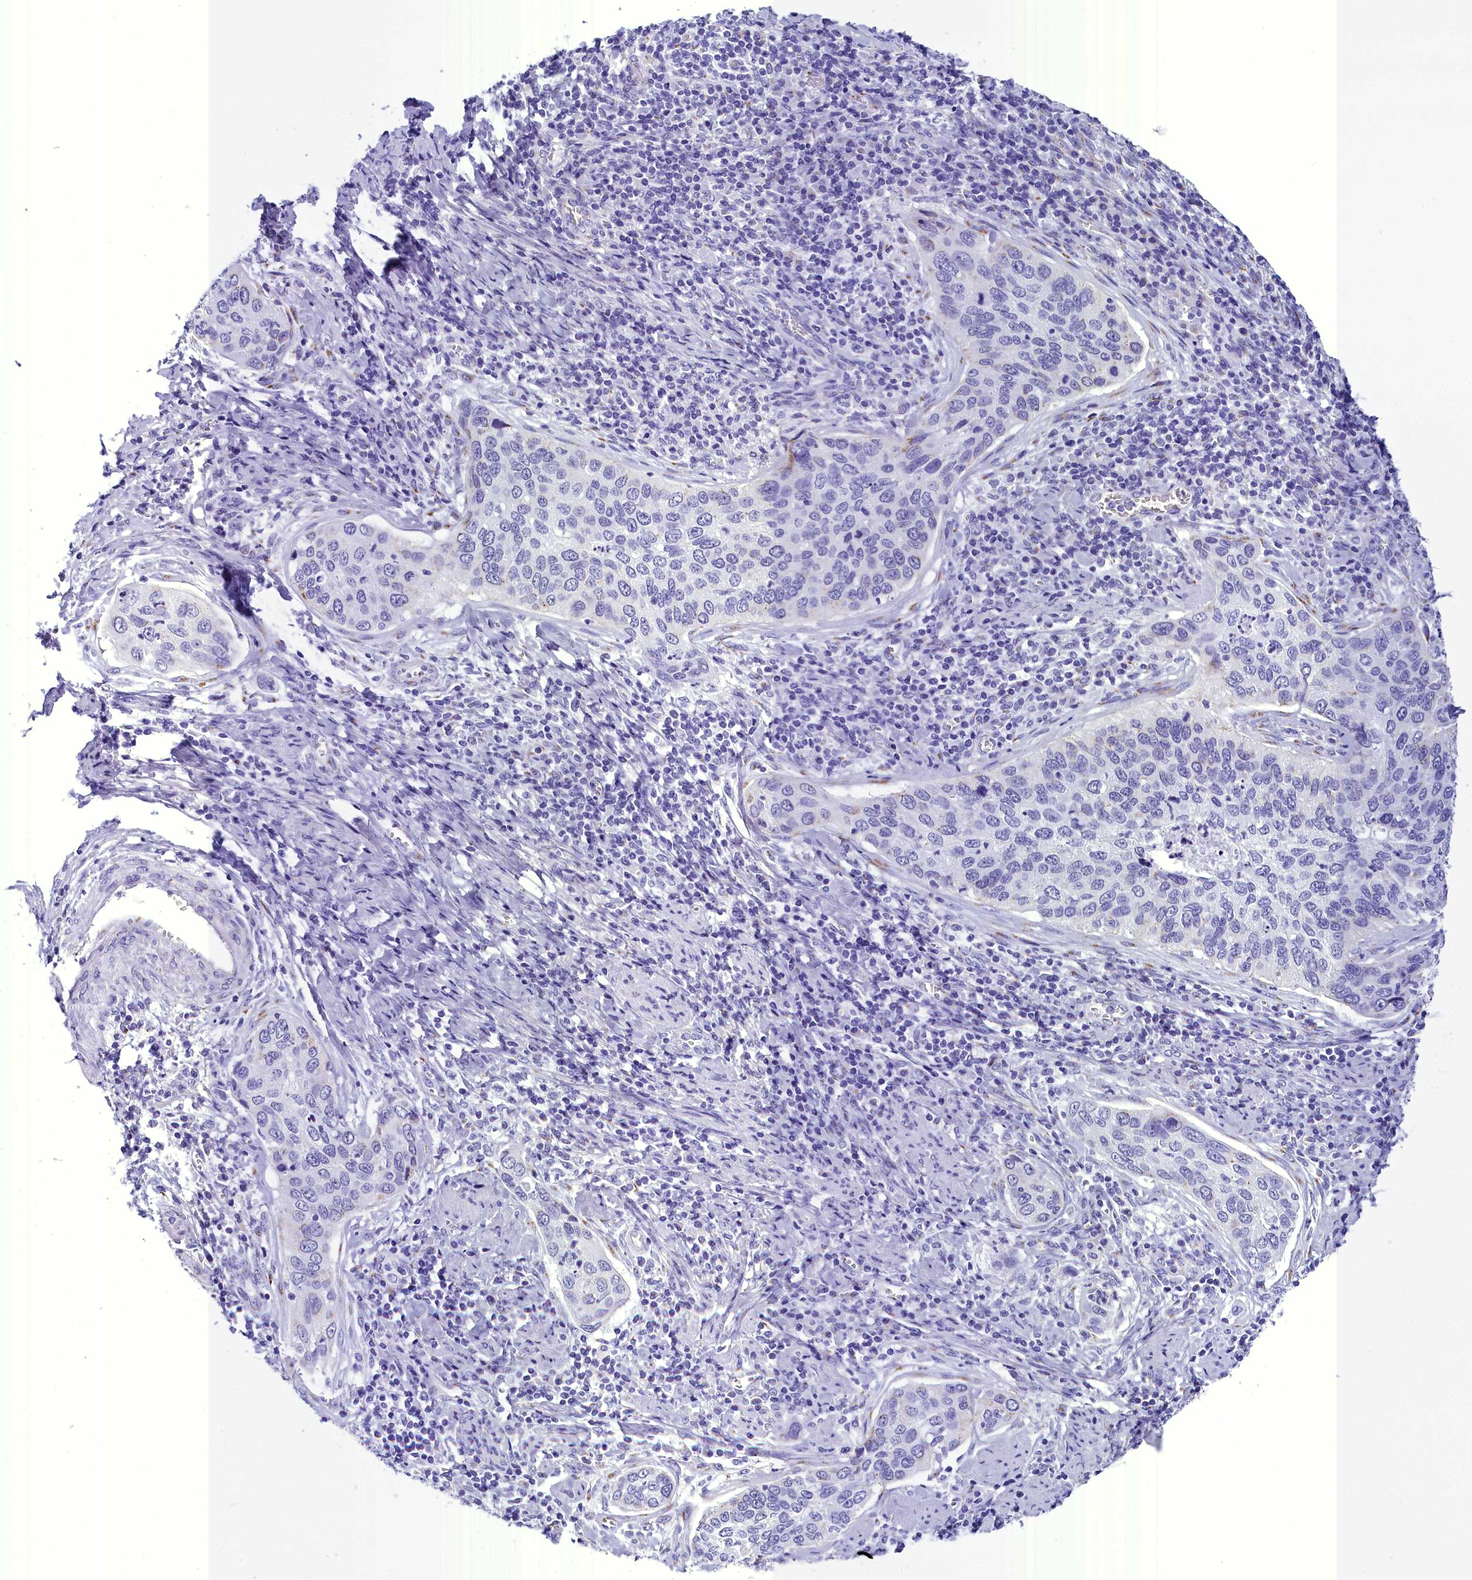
{"staining": {"intensity": "weak", "quantity": "<25%", "location": "cytoplasmic/membranous"}, "tissue": "cervical cancer", "cell_type": "Tumor cells", "image_type": "cancer", "snomed": [{"axis": "morphology", "description": "Squamous cell carcinoma, NOS"}, {"axis": "topography", "description": "Cervix"}], "caption": "There is no significant staining in tumor cells of cervical cancer (squamous cell carcinoma).", "gene": "AP3B2", "patient": {"sex": "female", "age": 53}}